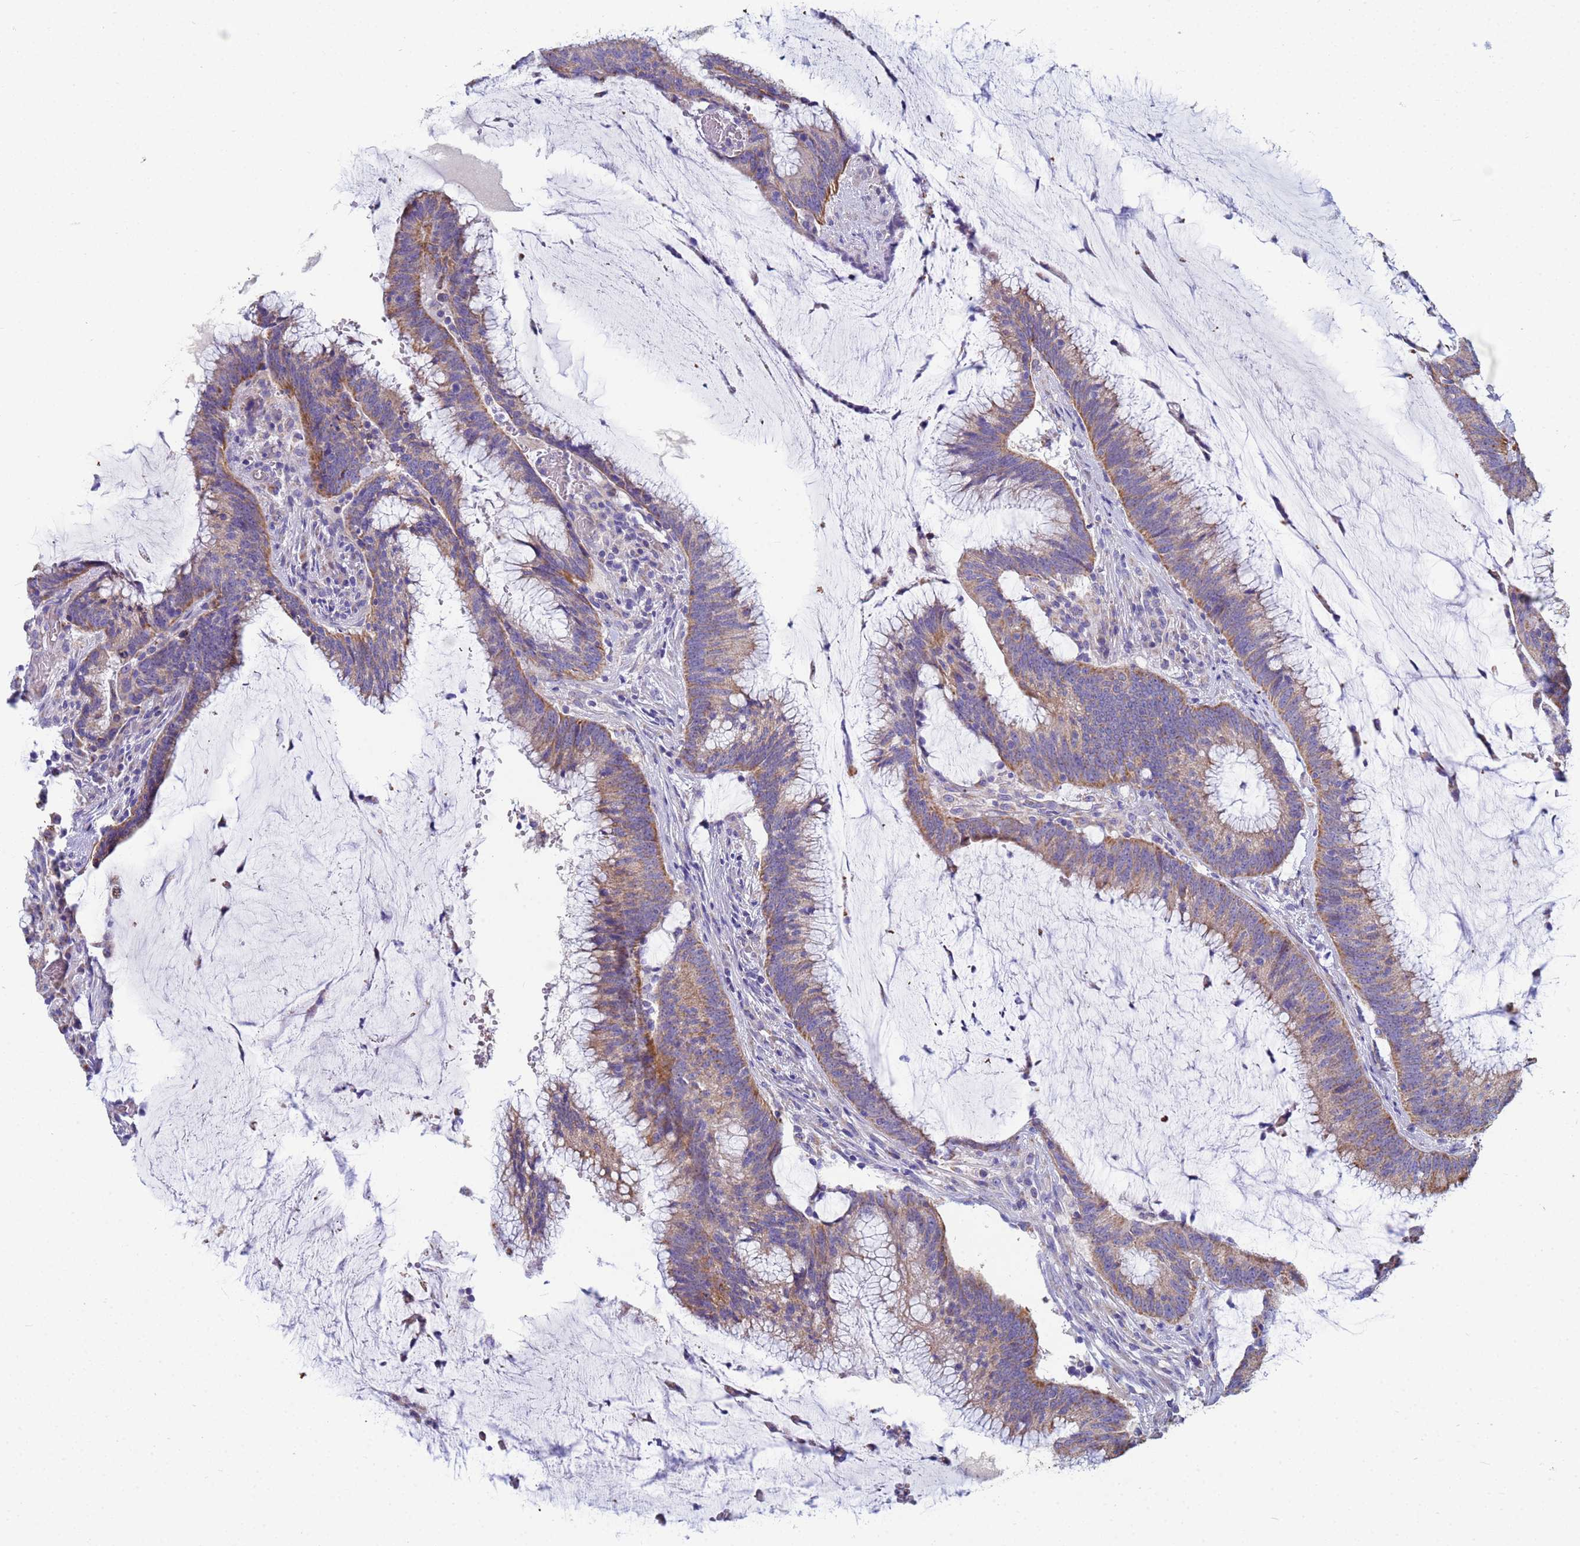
{"staining": {"intensity": "moderate", "quantity": ">75%", "location": "cytoplasmic/membranous"}, "tissue": "colorectal cancer", "cell_type": "Tumor cells", "image_type": "cancer", "snomed": [{"axis": "morphology", "description": "Adenocarcinoma, NOS"}, {"axis": "topography", "description": "Rectum"}], "caption": "An image of colorectal adenocarcinoma stained for a protein displays moderate cytoplasmic/membranous brown staining in tumor cells.", "gene": "UQCRH", "patient": {"sex": "female", "age": 77}}